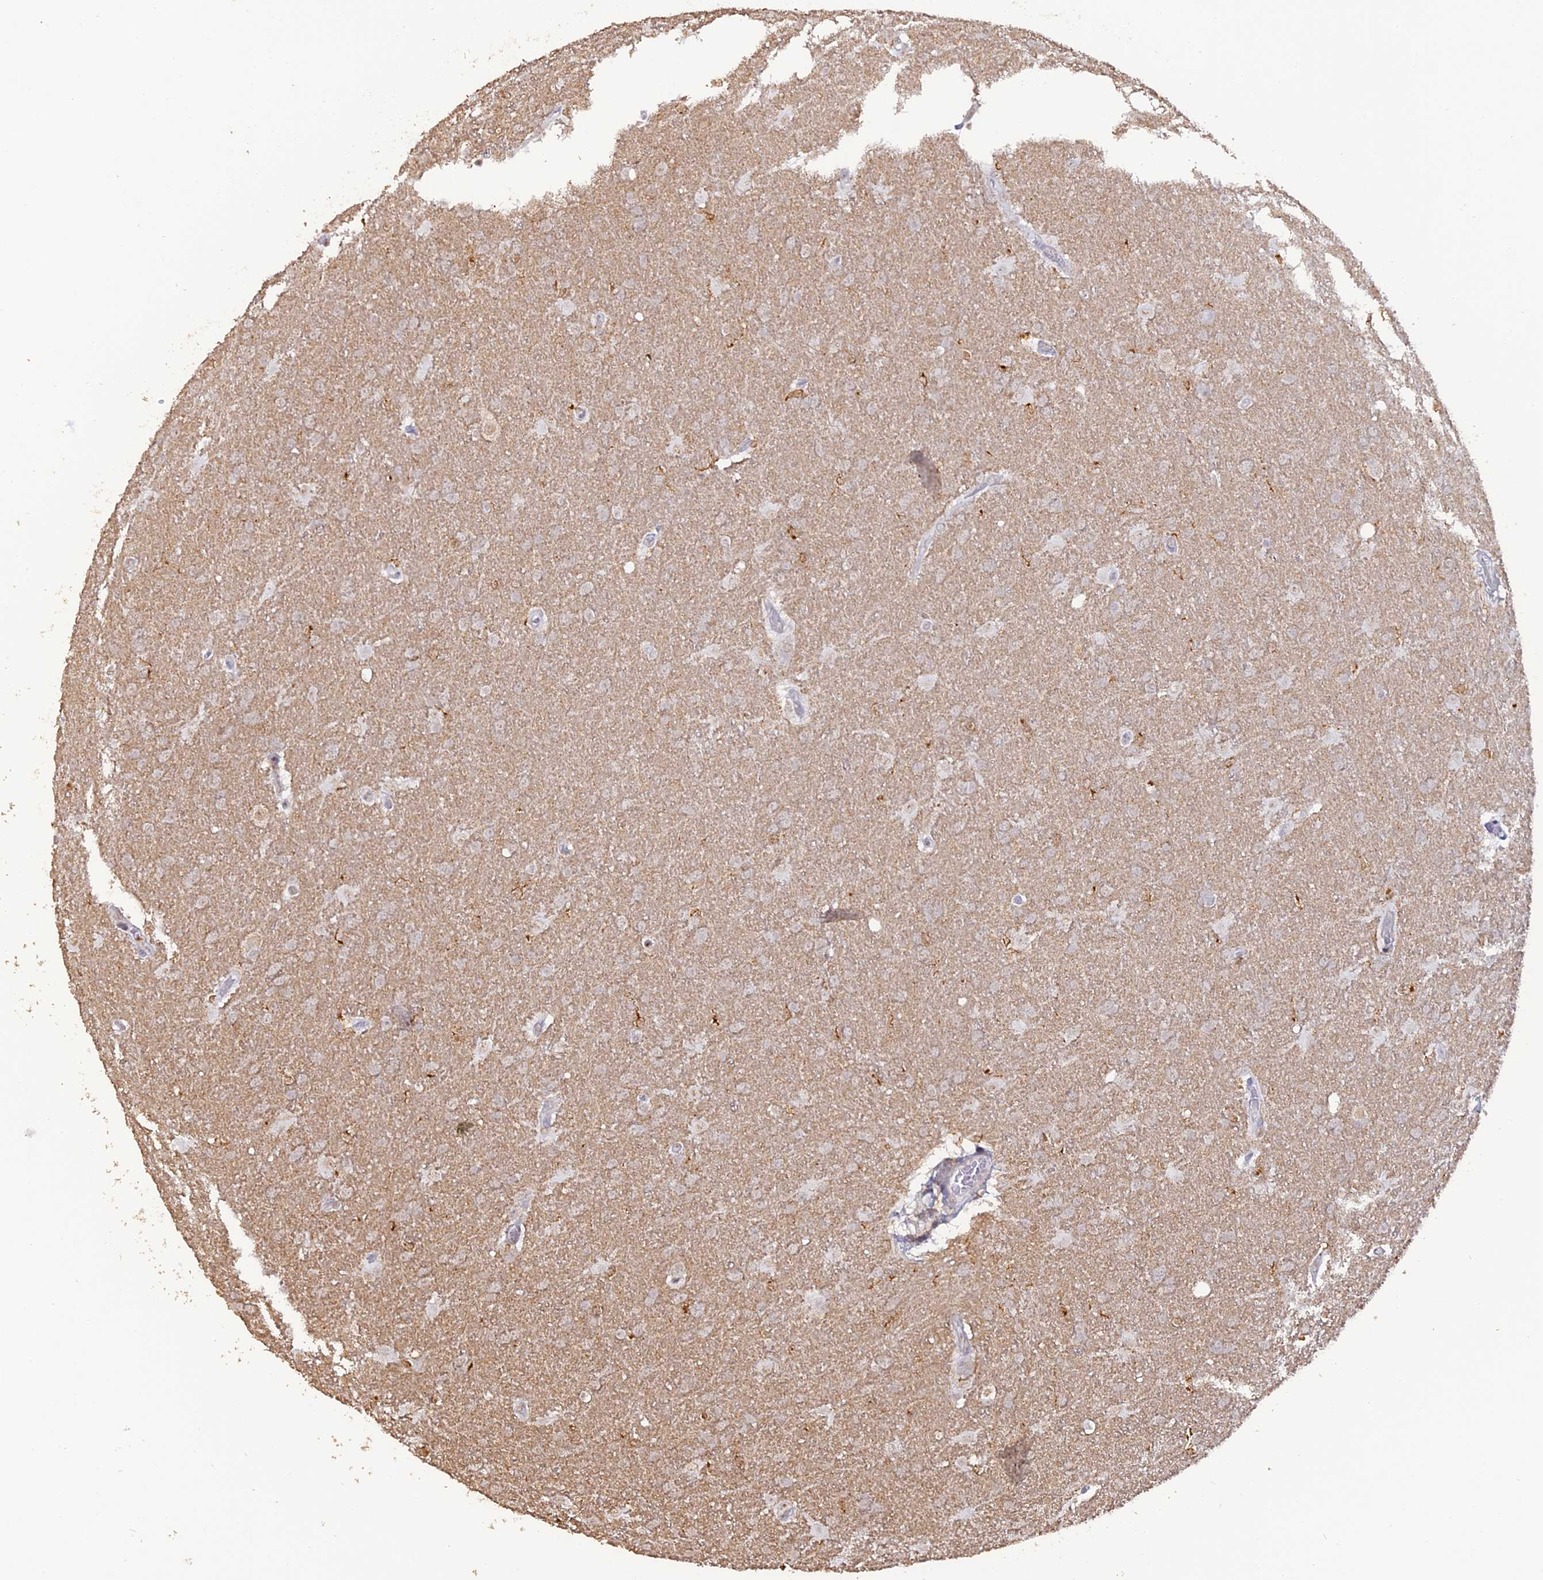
{"staining": {"intensity": "negative", "quantity": "none", "location": "none"}, "tissue": "glioma", "cell_type": "Tumor cells", "image_type": "cancer", "snomed": [{"axis": "morphology", "description": "Glioma, malignant, Low grade"}, {"axis": "topography", "description": "Brain"}], "caption": "Tumor cells show no significant expression in glioma.", "gene": "APOBR", "patient": {"sex": "female", "age": 32}}